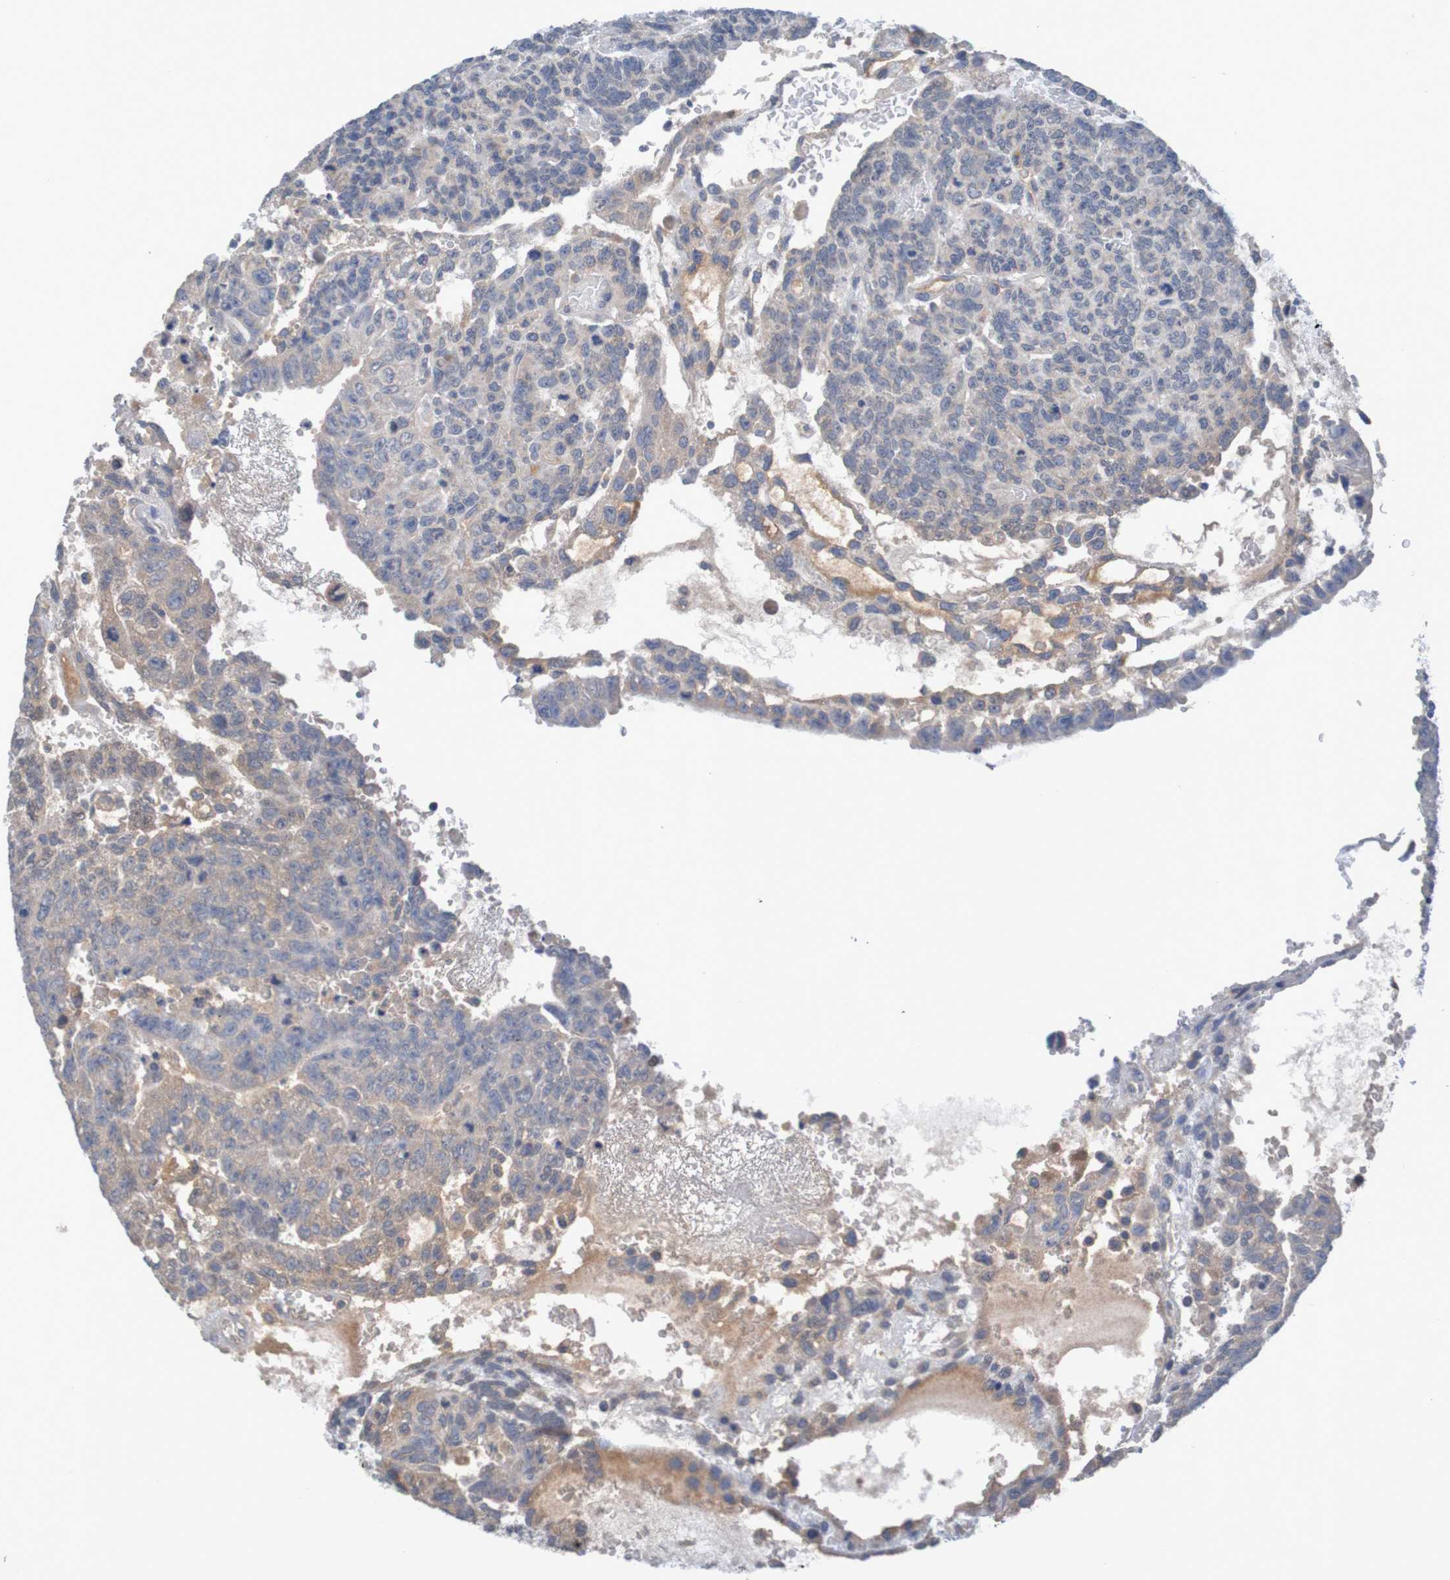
{"staining": {"intensity": "moderate", "quantity": "25%-75%", "location": "cytoplasmic/membranous"}, "tissue": "testis cancer", "cell_type": "Tumor cells", "image_type": "cancer", "snomed": [{"axis": "morphology", "description": "Seminoma, NOS"}, {"axis": "morphology", "description": "Carcinoma, Embryonal, NOS"}, {"axis": "topography", "description": "Testis"}], "caption": "Seminoma (testis) stained for a protein displays moderate cytoplasmic/membranous positivity in tumor cells.", "gene": "LTA", "patient": {"sex": "male", "age": 52}}